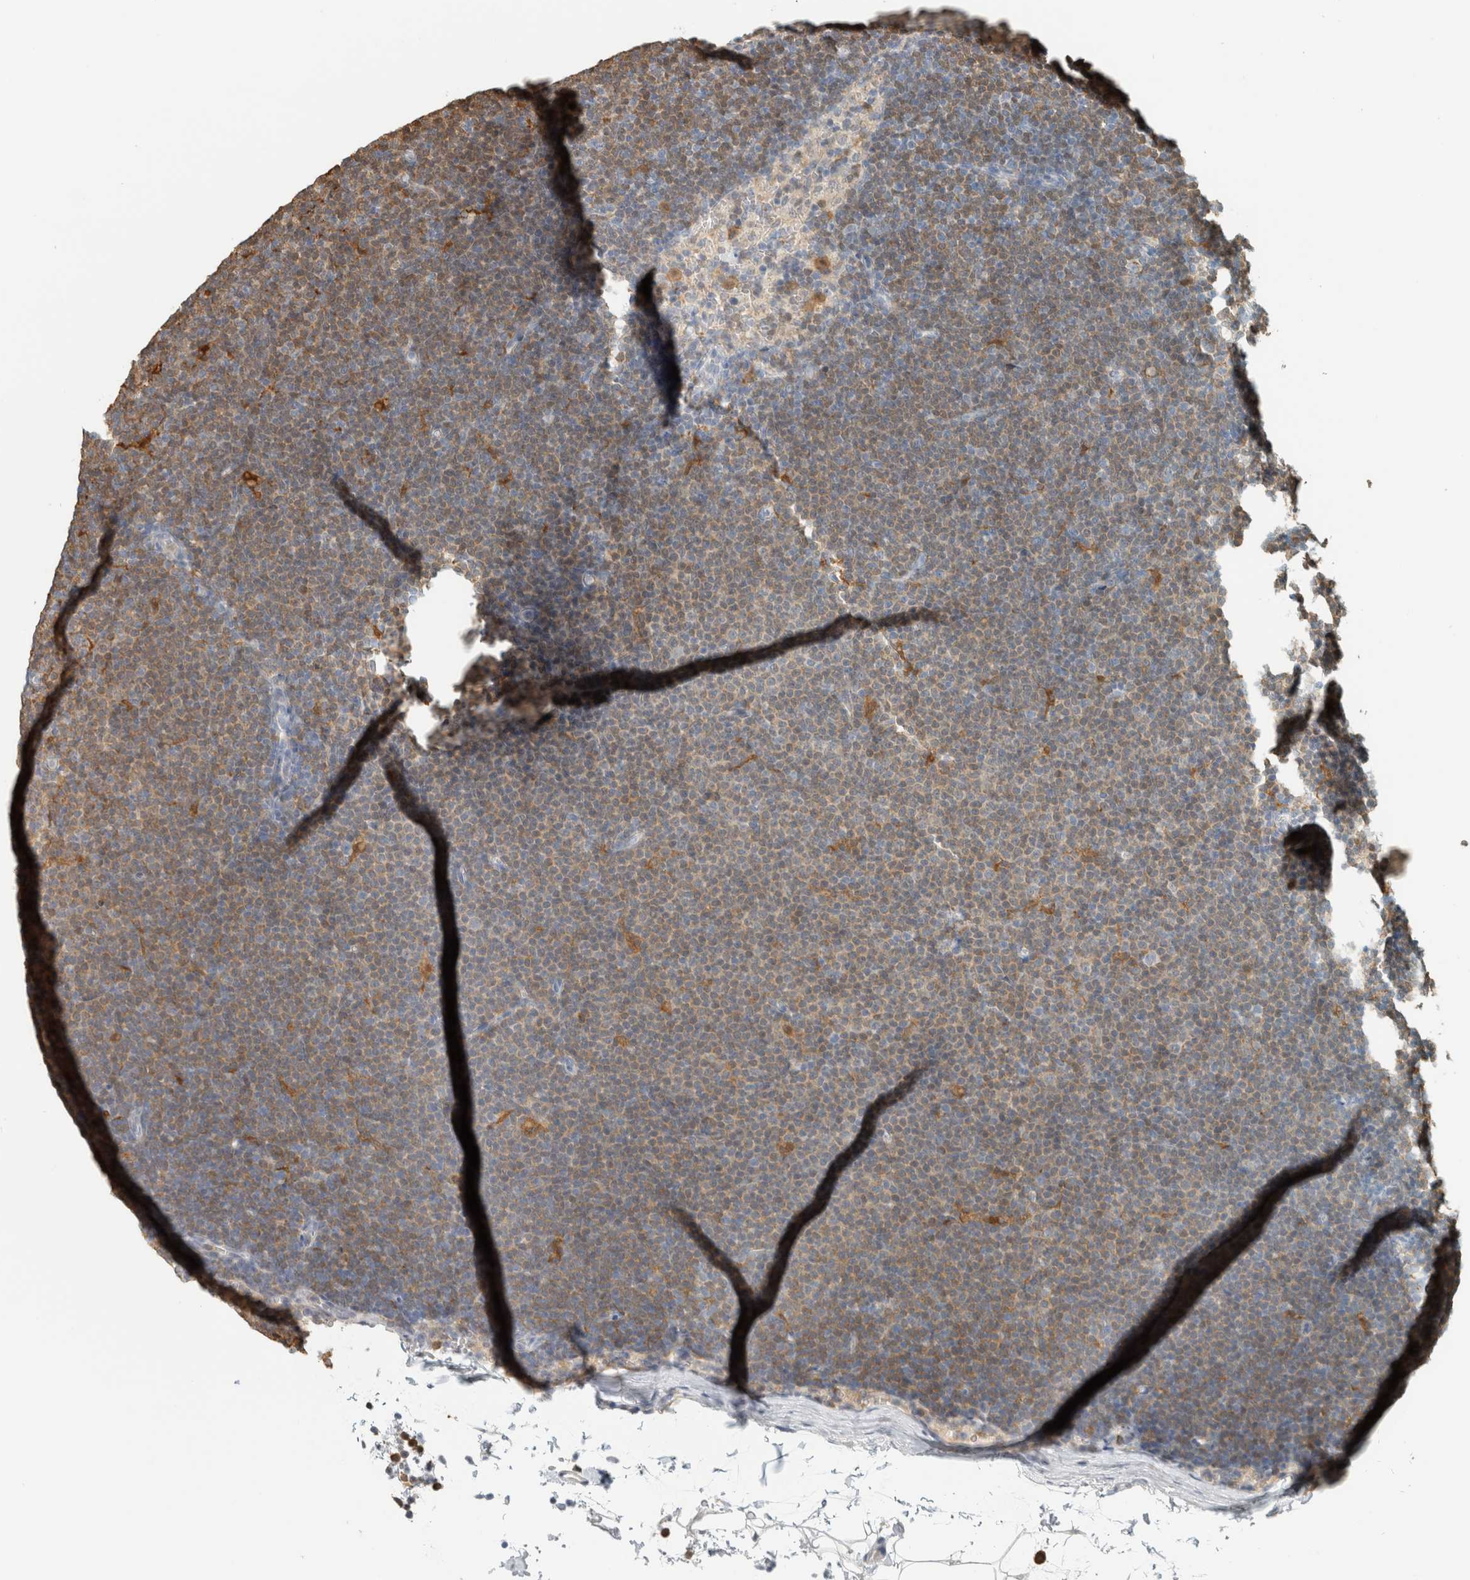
{"staining": {"intensity": "weak", "quantity": ">75%", "location": "cytoplasmic/membranous"}, "tissue": "lymphoma", "cell_type": "Tumor cells", "image_type": "cancer", "snomed": [{"axis": "morphology", "description": "Malignant lymphoma, non-Hodgkin's type, Low grade"}, {"axis": "topography", "description": "Lymph node"}], "caption": "Protein expression analysis of malignant lymphoma, non-Hodgkin's type (low-grade) reveals weak cytoplasmic/membranous expression in approximately >75% of tumor cells.", "gene": "CAPG", "patient": {"sex": "female", "age": 53}}